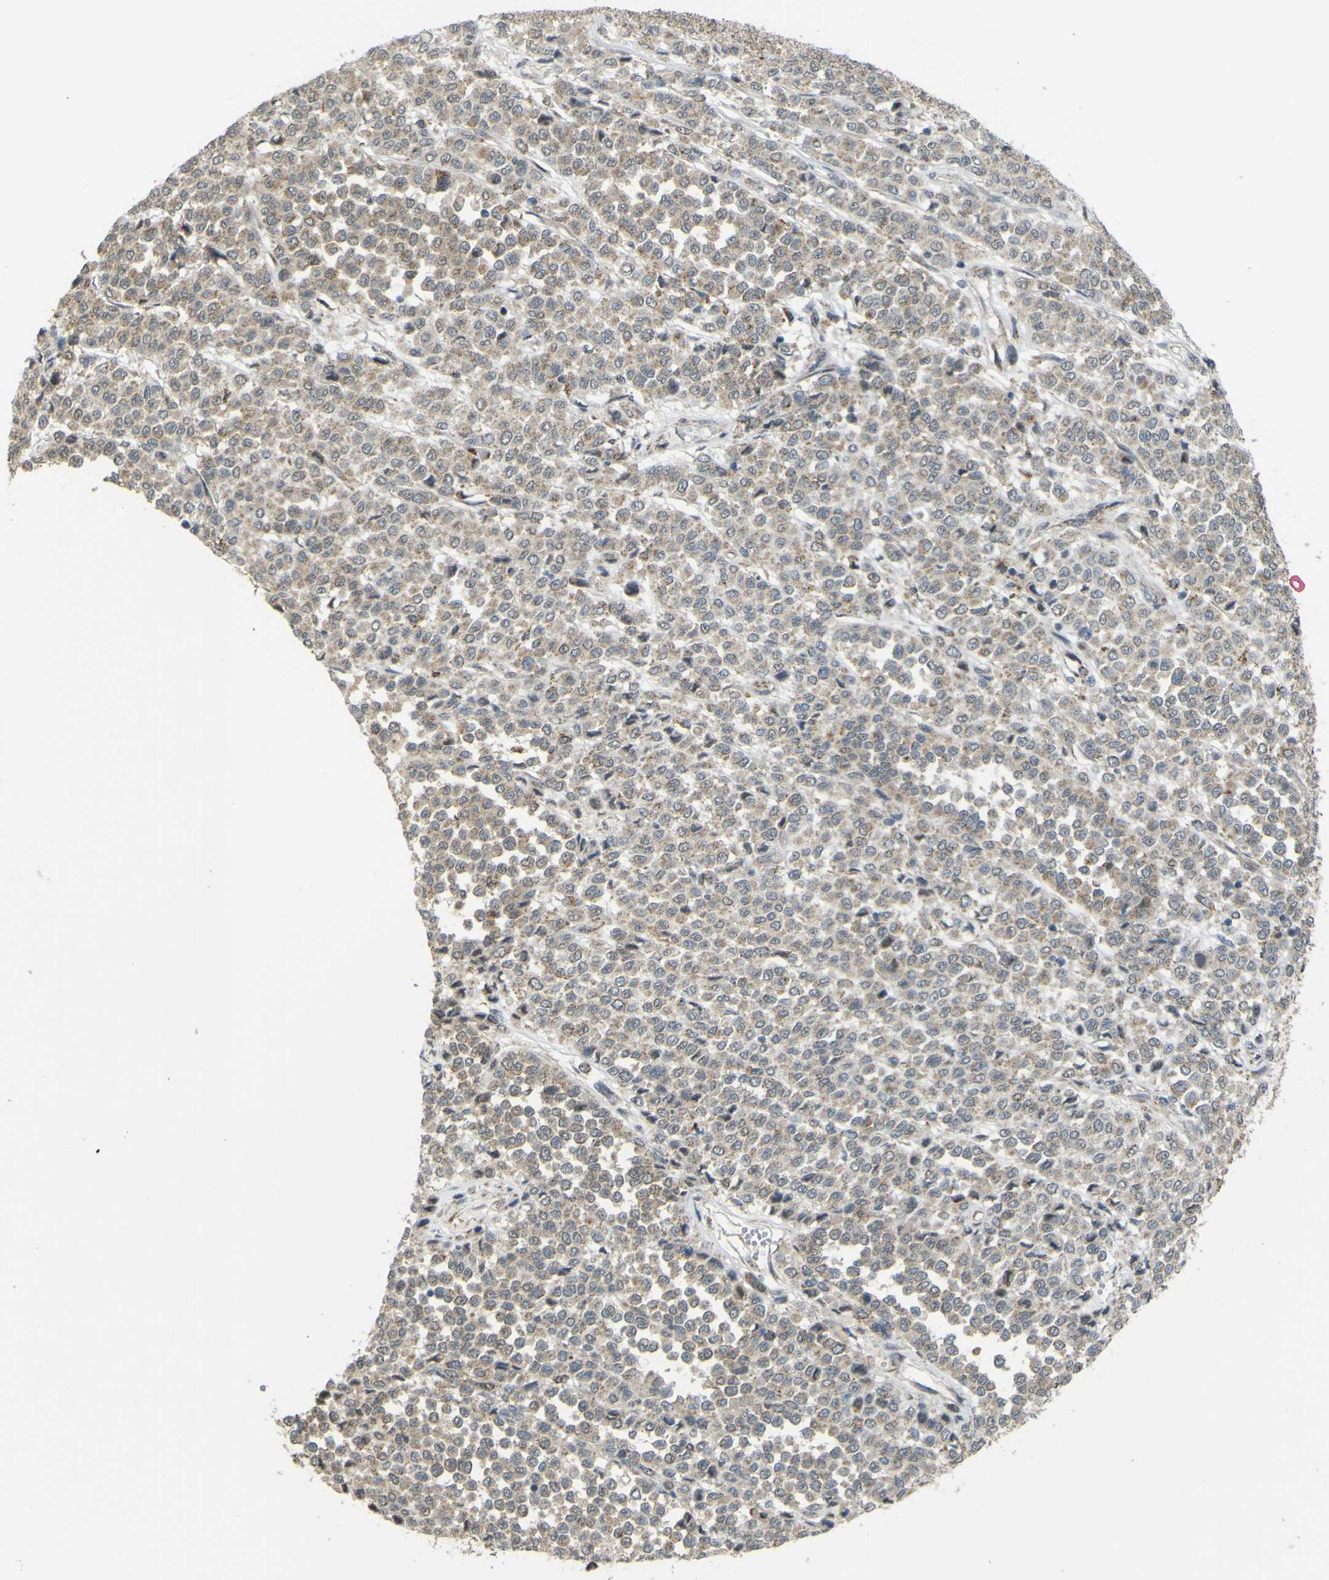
{"staining": {"intensity": "weak", "quantity": ">75%", "location": "cytoplasmic/membranous"}, "tissue": "melanoma", "cell_type": "Tumor cells", "image_type": "cancer", "snomed": [{"axis": "morphology", "description": "Malignant melanoma, Metastatic site"}, {"axis": "topography", "description": "Pancreas"}], "caption": "DAB (3,3'-diaminobenzidine) immunohistochemical staining of malignant melanoma (metastatic site) demonstrates weak cytoplasmic/membranous protein expression in about >75% of tumor cells.", "gene": "ACBD5", "patient": {"sex": "female", "age": 30}}